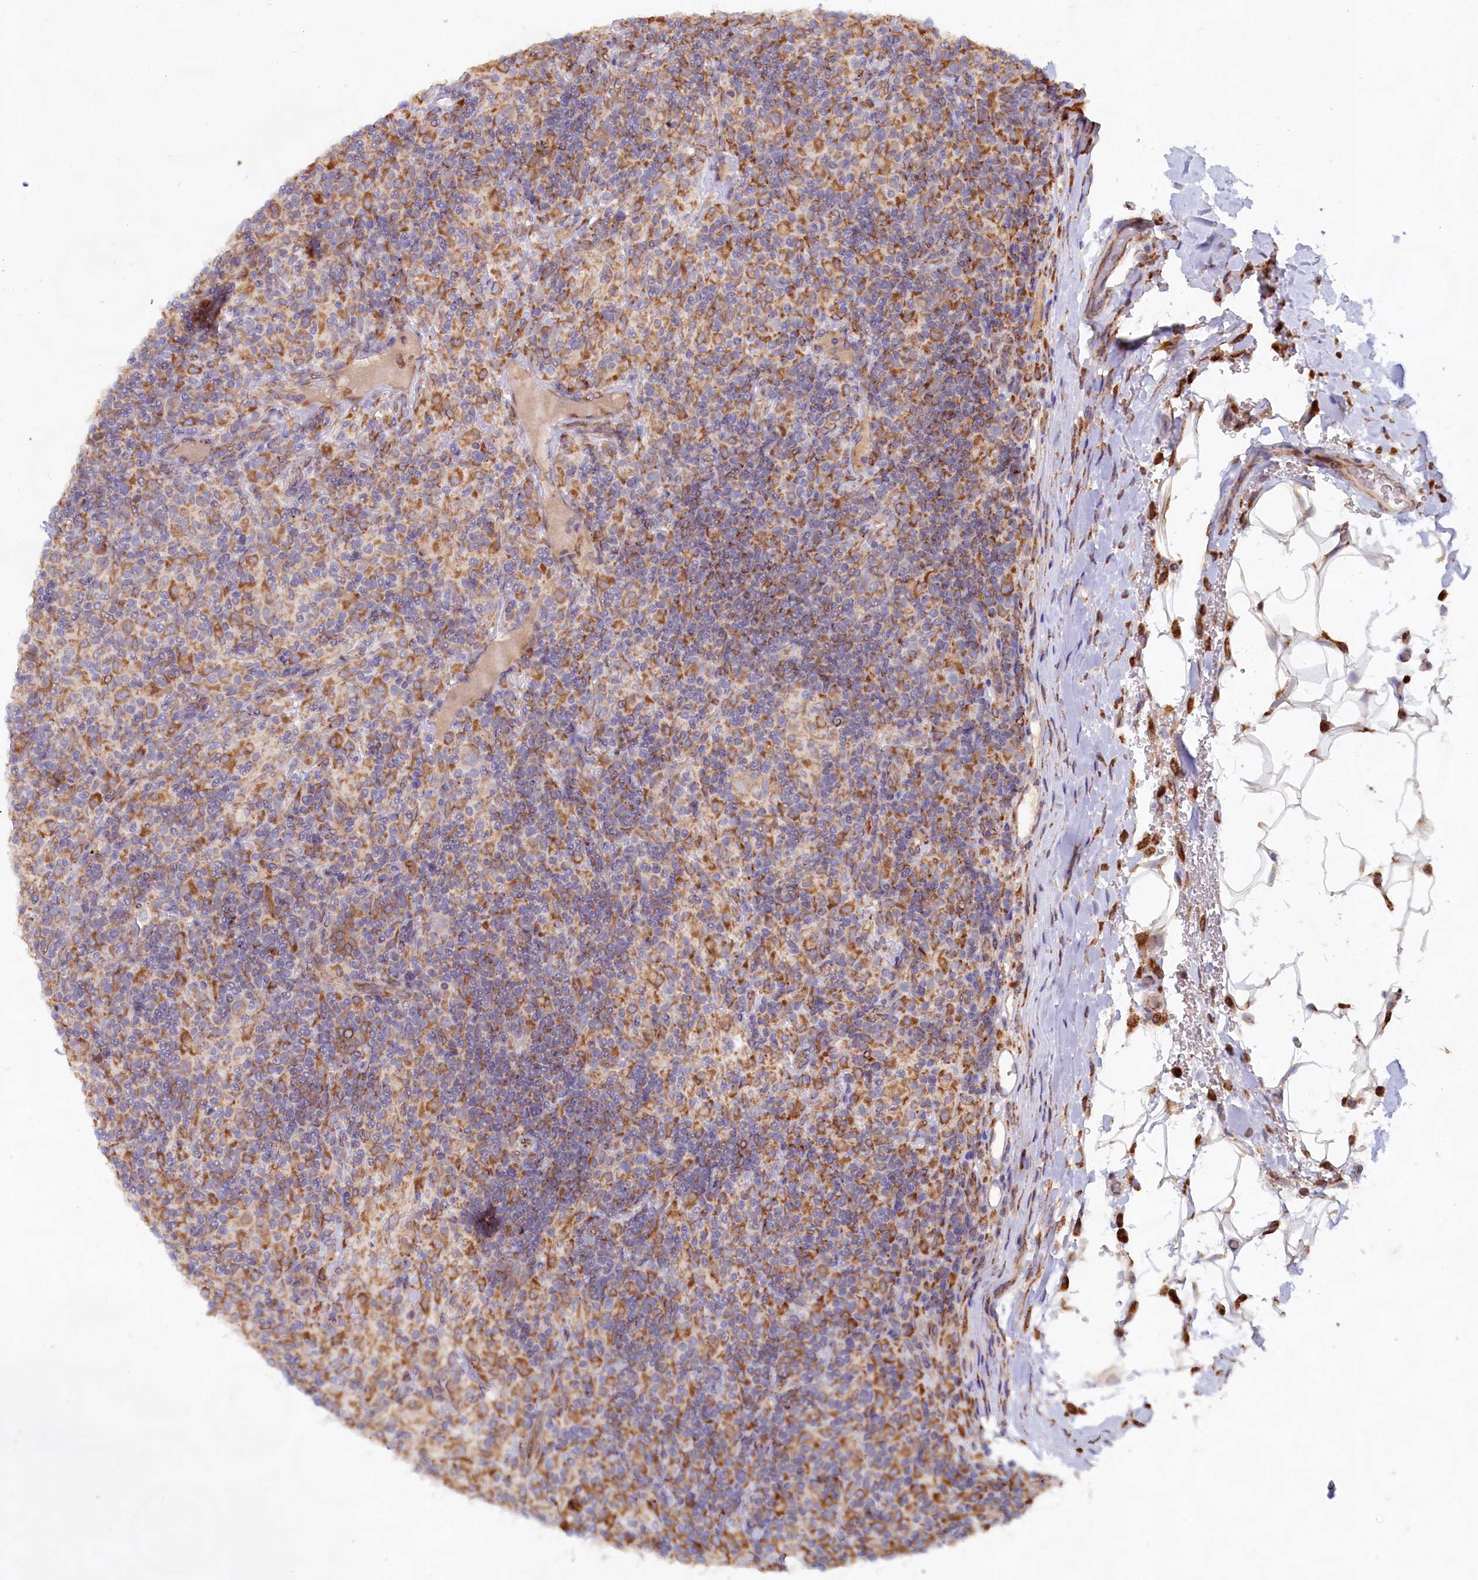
{"staining": {"intensity": "moderate", "quantity": ">75%", "location": "cytoplasmic/membranous"}, "tissue": "lymphoma", "cell_type": "Tumor cells", "image_type": "cancer", "snomed": [{"axis": "morphology", "description": "Hodgkin's disease, NOS"}, {"axis": "topography", "description": "Lymph node"}], "caption": "An immunohistochemistry photomicrograph of tumor tissue is shown. Protein staining in brown labels moderate cytoplasmic/membranous positivity in Hodgkin's disease within tumor cells. (Stains: DAB (3,3'-diaminobenzidine) in brown, nuclei in blue, Microscopy: brightfield microscopy at high magnification).", "gene": "TBC1D19", "patient": {"sex": "male", "age": 70}}